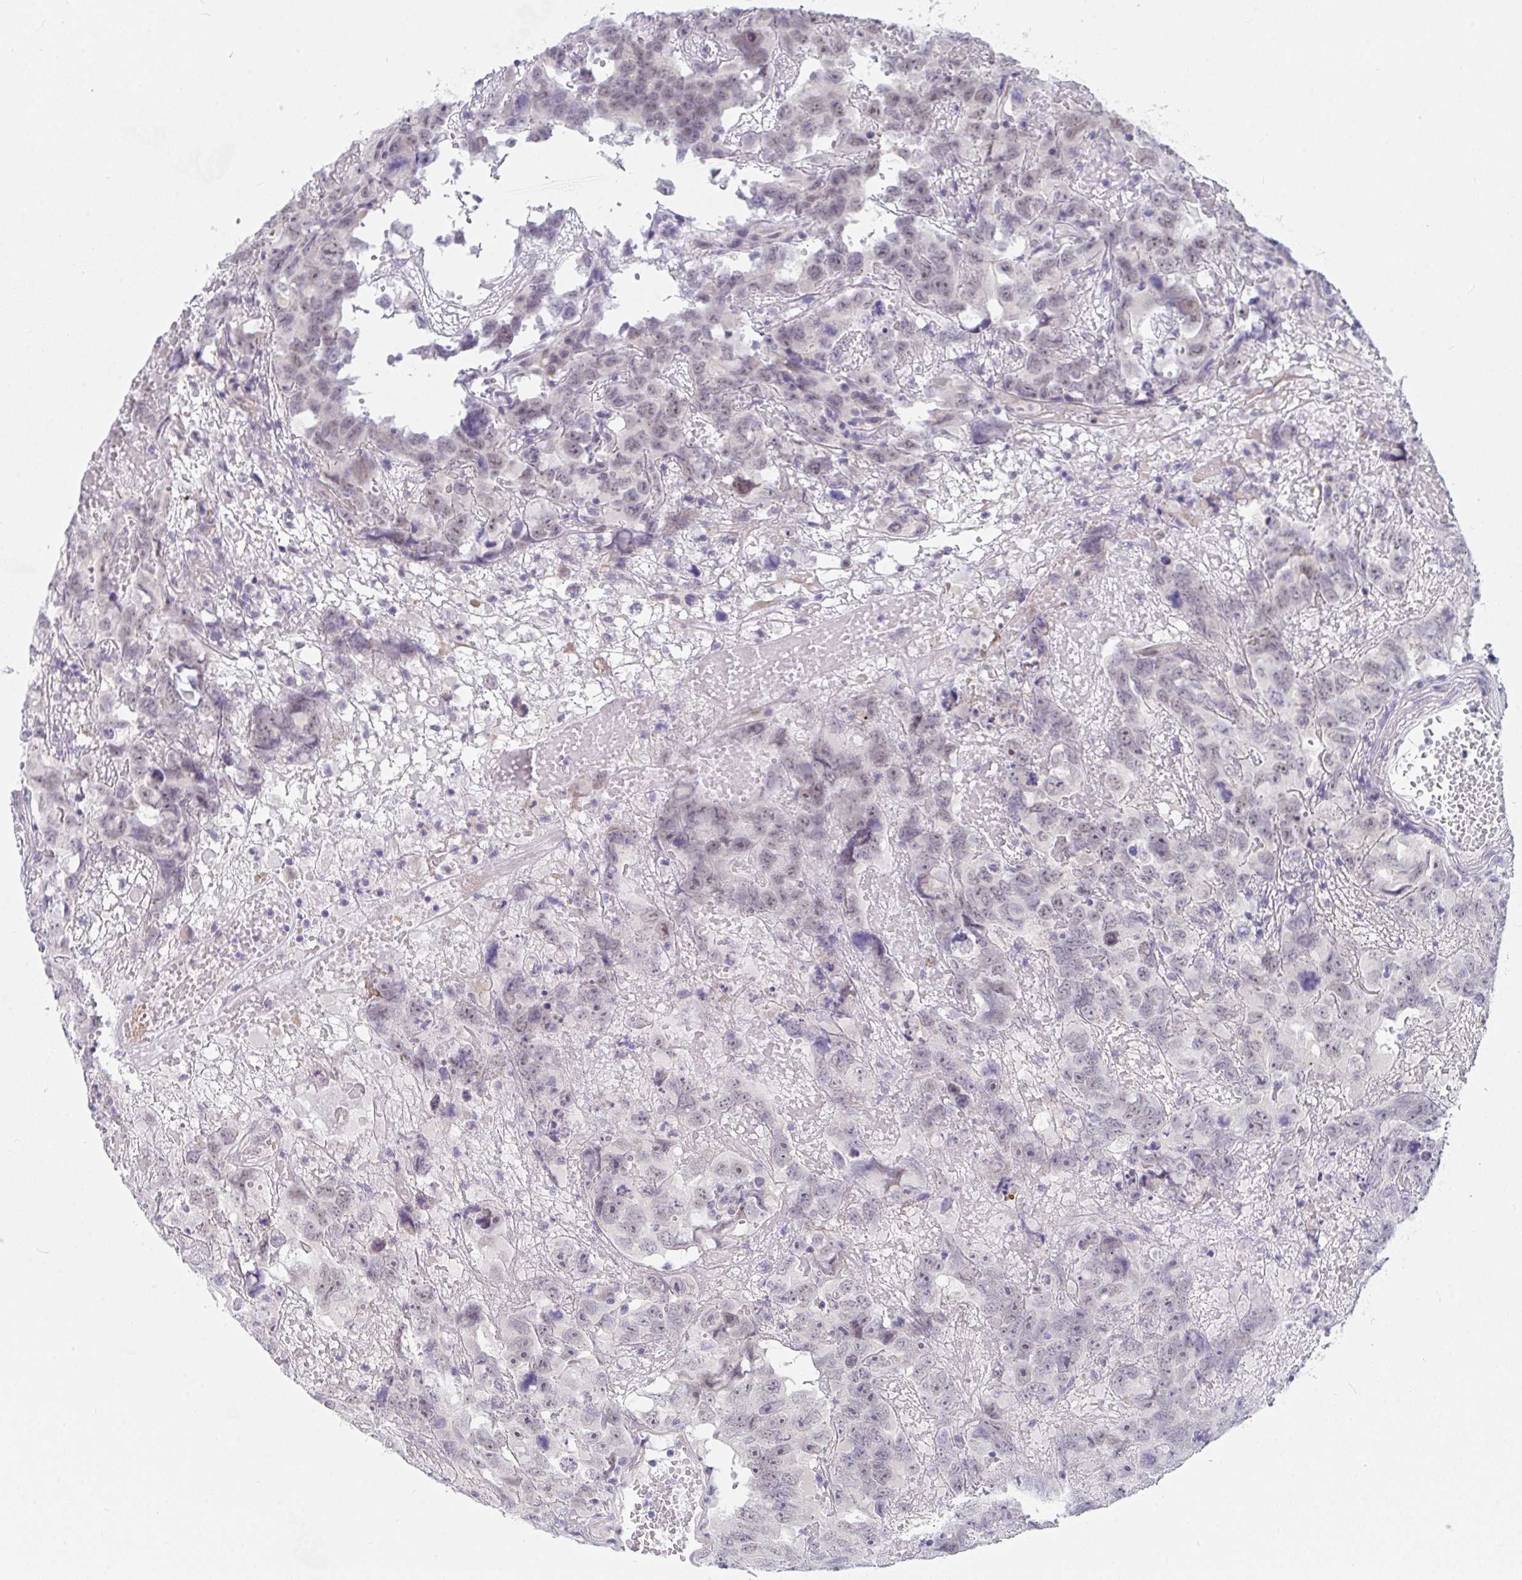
{"staining": {"intensity": "weak", "quantity": "25%-75%", "location": "nuclear"}, "tissue": "testis cancer", "cell_type": "Tumor cells", "image_type": "cancer", "snomed": [{"axis": "morphology", "description": "Carcinoma, Embryonal, NOS"}, {"axis": "topography", "description": "Testis"}], "caption": "Embryonal carcinoma (testis) stained for a protein (brown) exhibits weak nuclear positive staining in about 25%-75% of tumor cells.", "gene": "DAOA", "patient": {"sex": "male", "age": 45}}